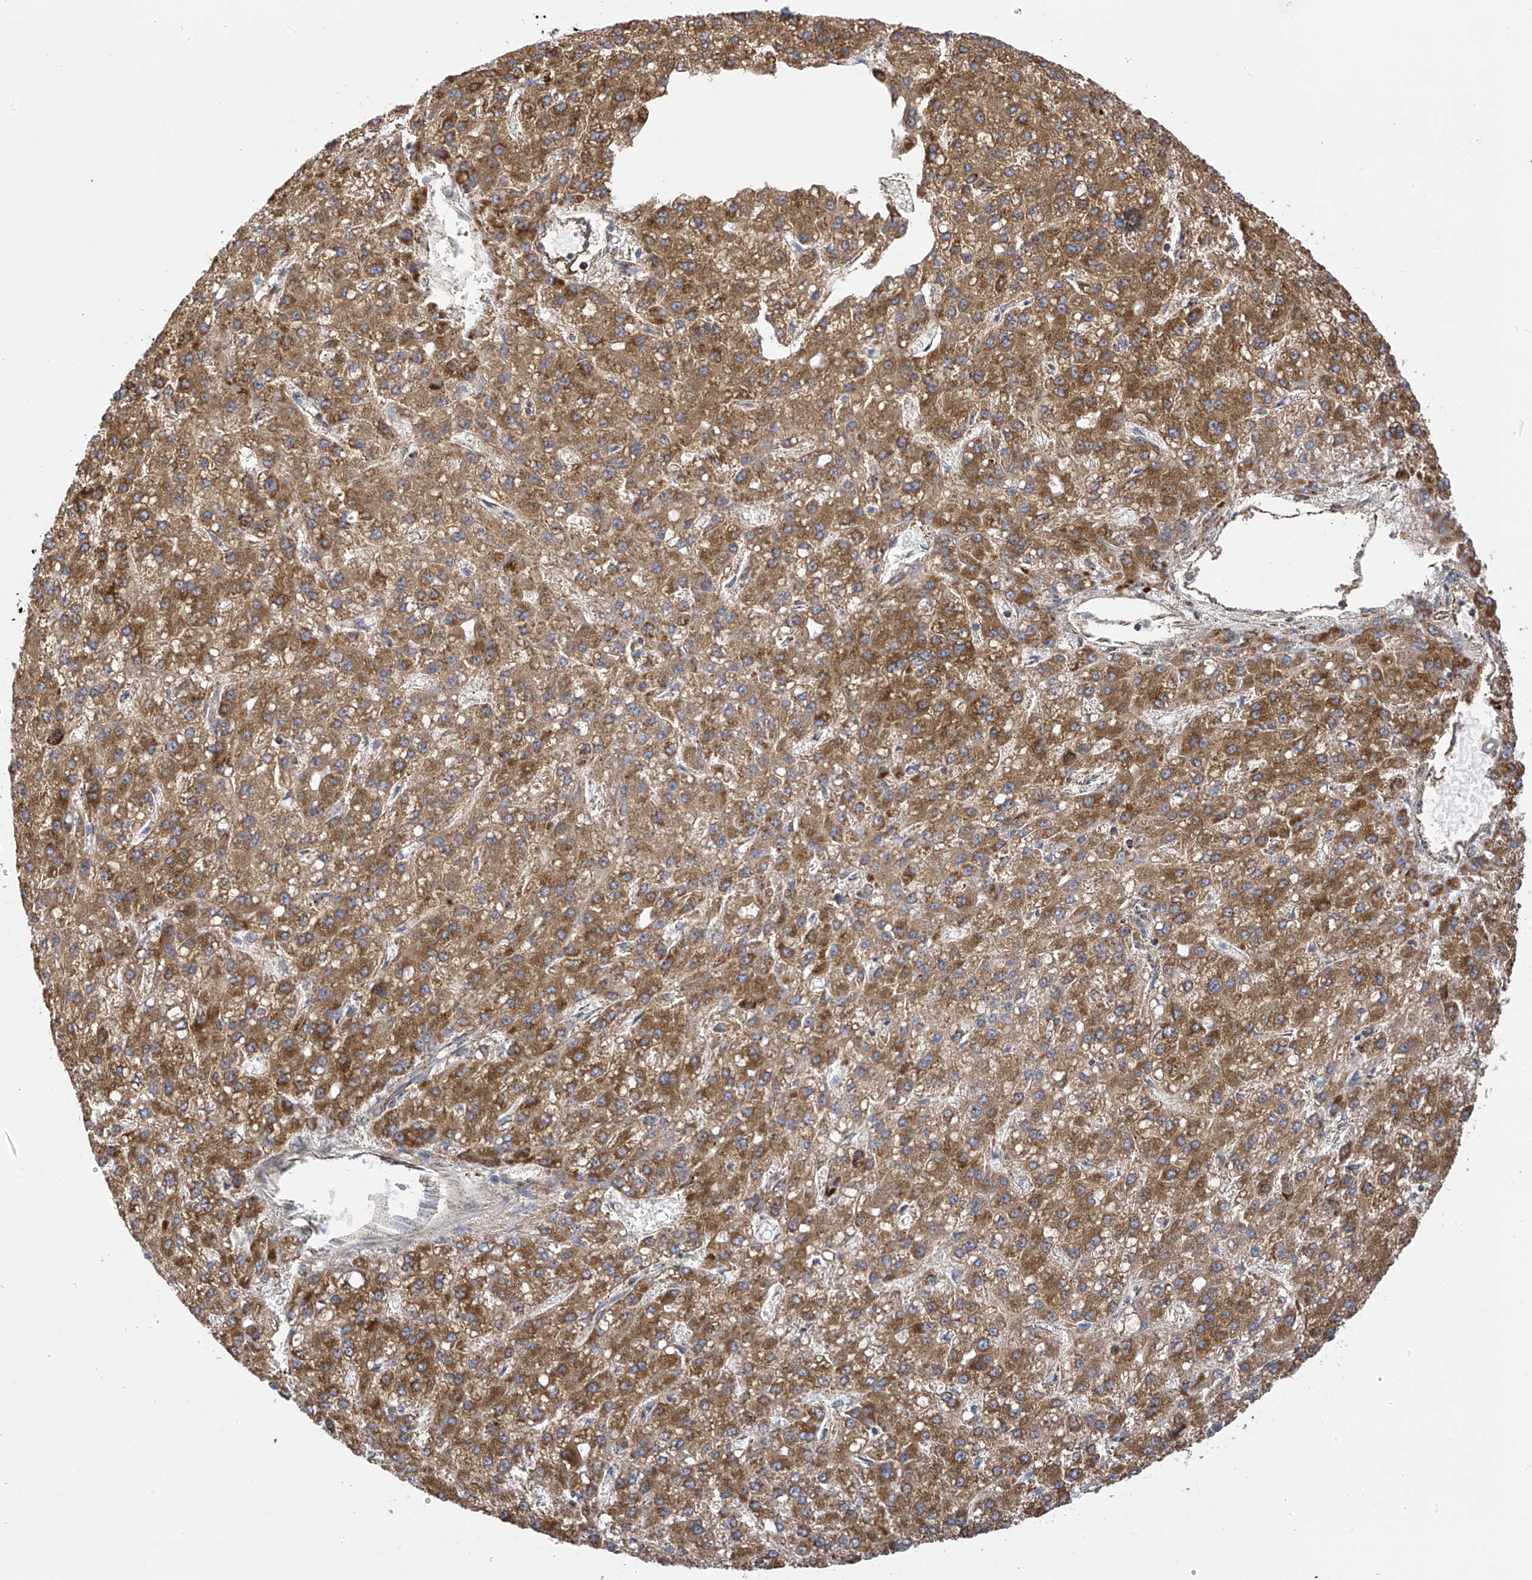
{"staining": {"intensity": "moderate", "quantity": "25%-75%", "location": "cytoplasmic/membranous"}, "tissue": "liver cancer", "cell_type": "Tumor cells", "image_type": "cancer", "snomed": [{"axis": "morphology", "description": "Carcinoma, Hepatocellular, NOS"}, {"axis": "topography", "description": "Liver"}], "caption": "DAB (3,3'-diaminobenzidine) immunohistochemical staining of hepatocellular carcinoma (liver) demonstrates moderate cytoplasmic/membranous protein staining in about 25%-75% of tumor cells. The staining is performed using DAB brown chromogen to label protein expression. The nuclei are counter-stained blue using hematoxylin.", "gene": "ITM2B", "patient": {"sex": "male", "age": 67}}